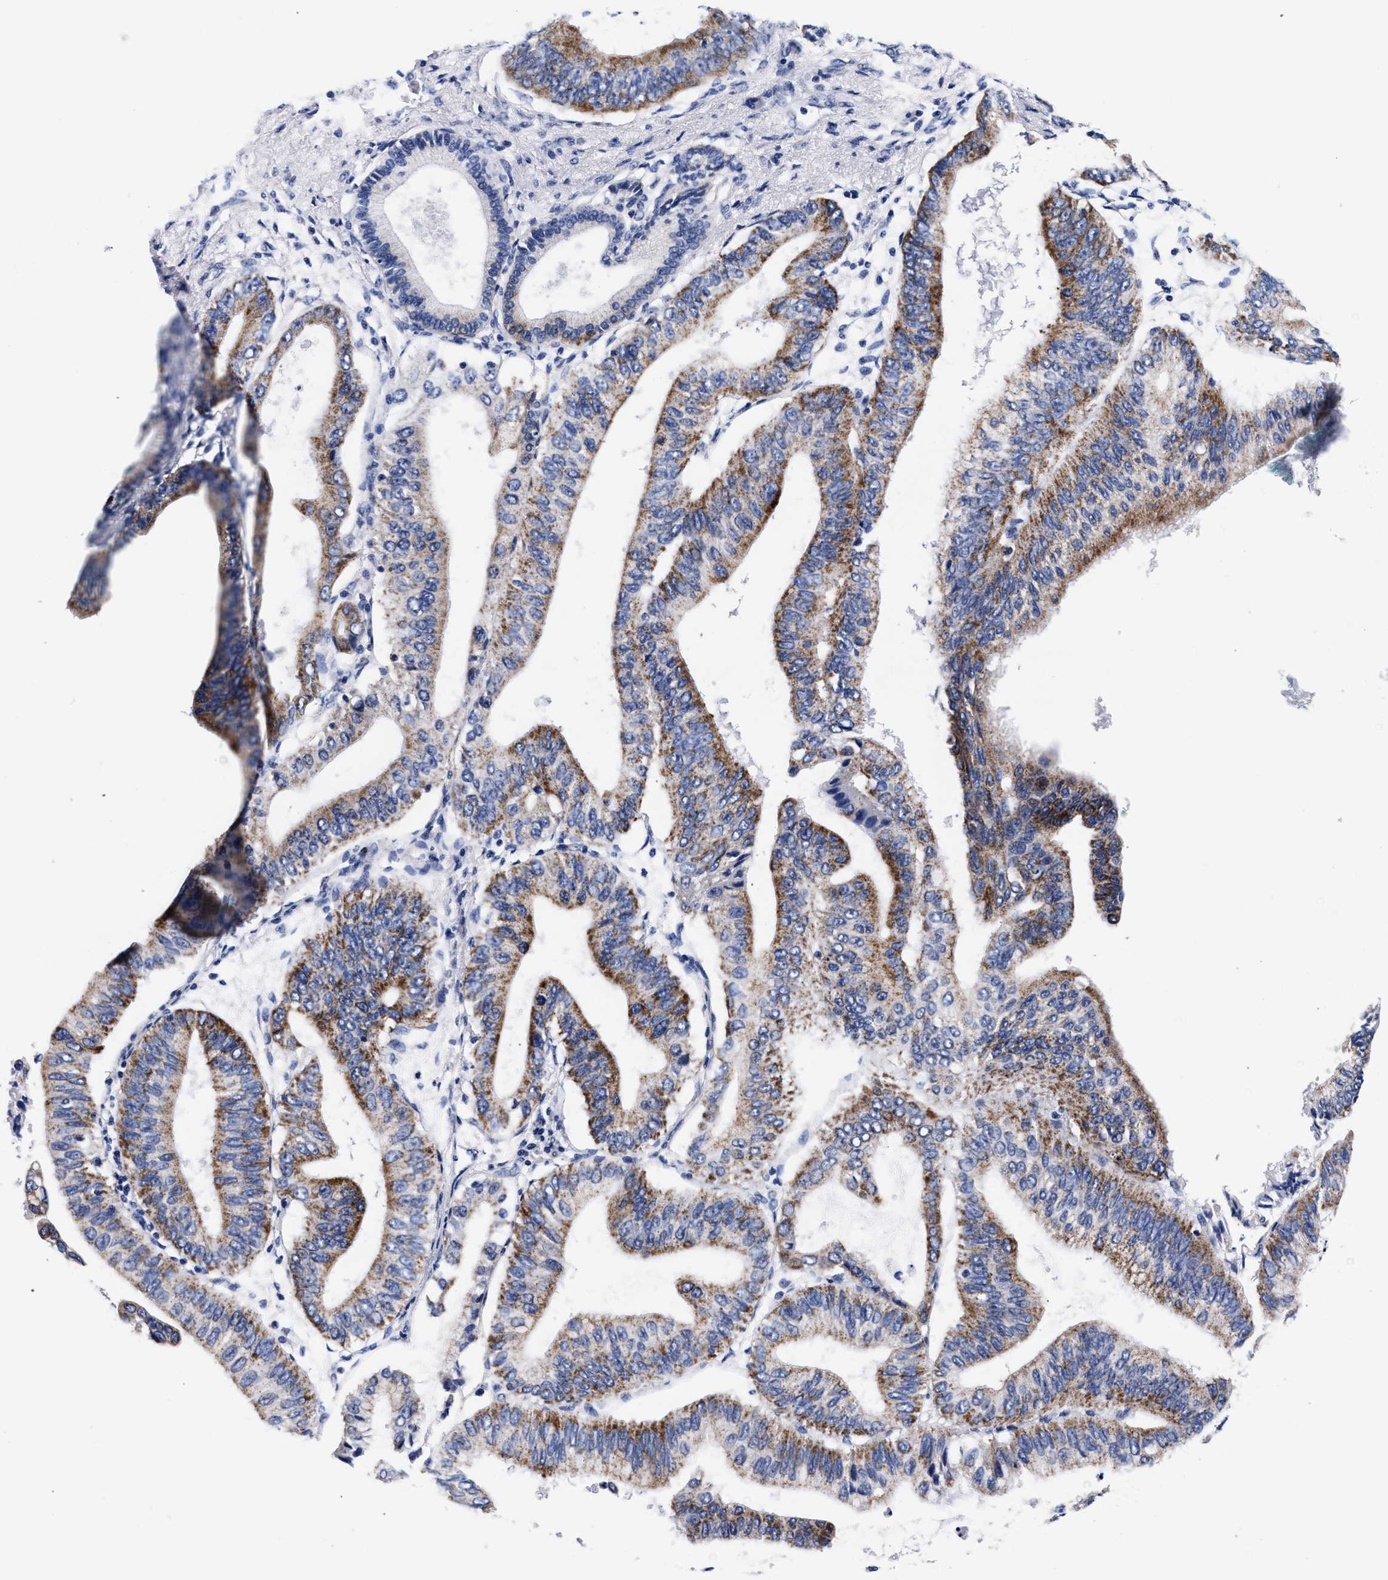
{"staining": {"intensity": "moderate", "quantity": "25%-75%", "location": "cytoplasmic/membranous"}, "tissue": "pancreatic cancer", "cell_type": "Tumor cells", "image_type": "cancer", "snomed": [{"axis": "morphology", "description": "Adenocarcinoma, NOS"}, {"axis": "topography", "description": "Pancreas"}], "caption": "Pancreatic cancer (adenocarcinoma) stained with a protein marker demonstrates moderate staining in tumor cells.", "gene": "RAB3B", "patient": {"sex": "male", "age": 77}}